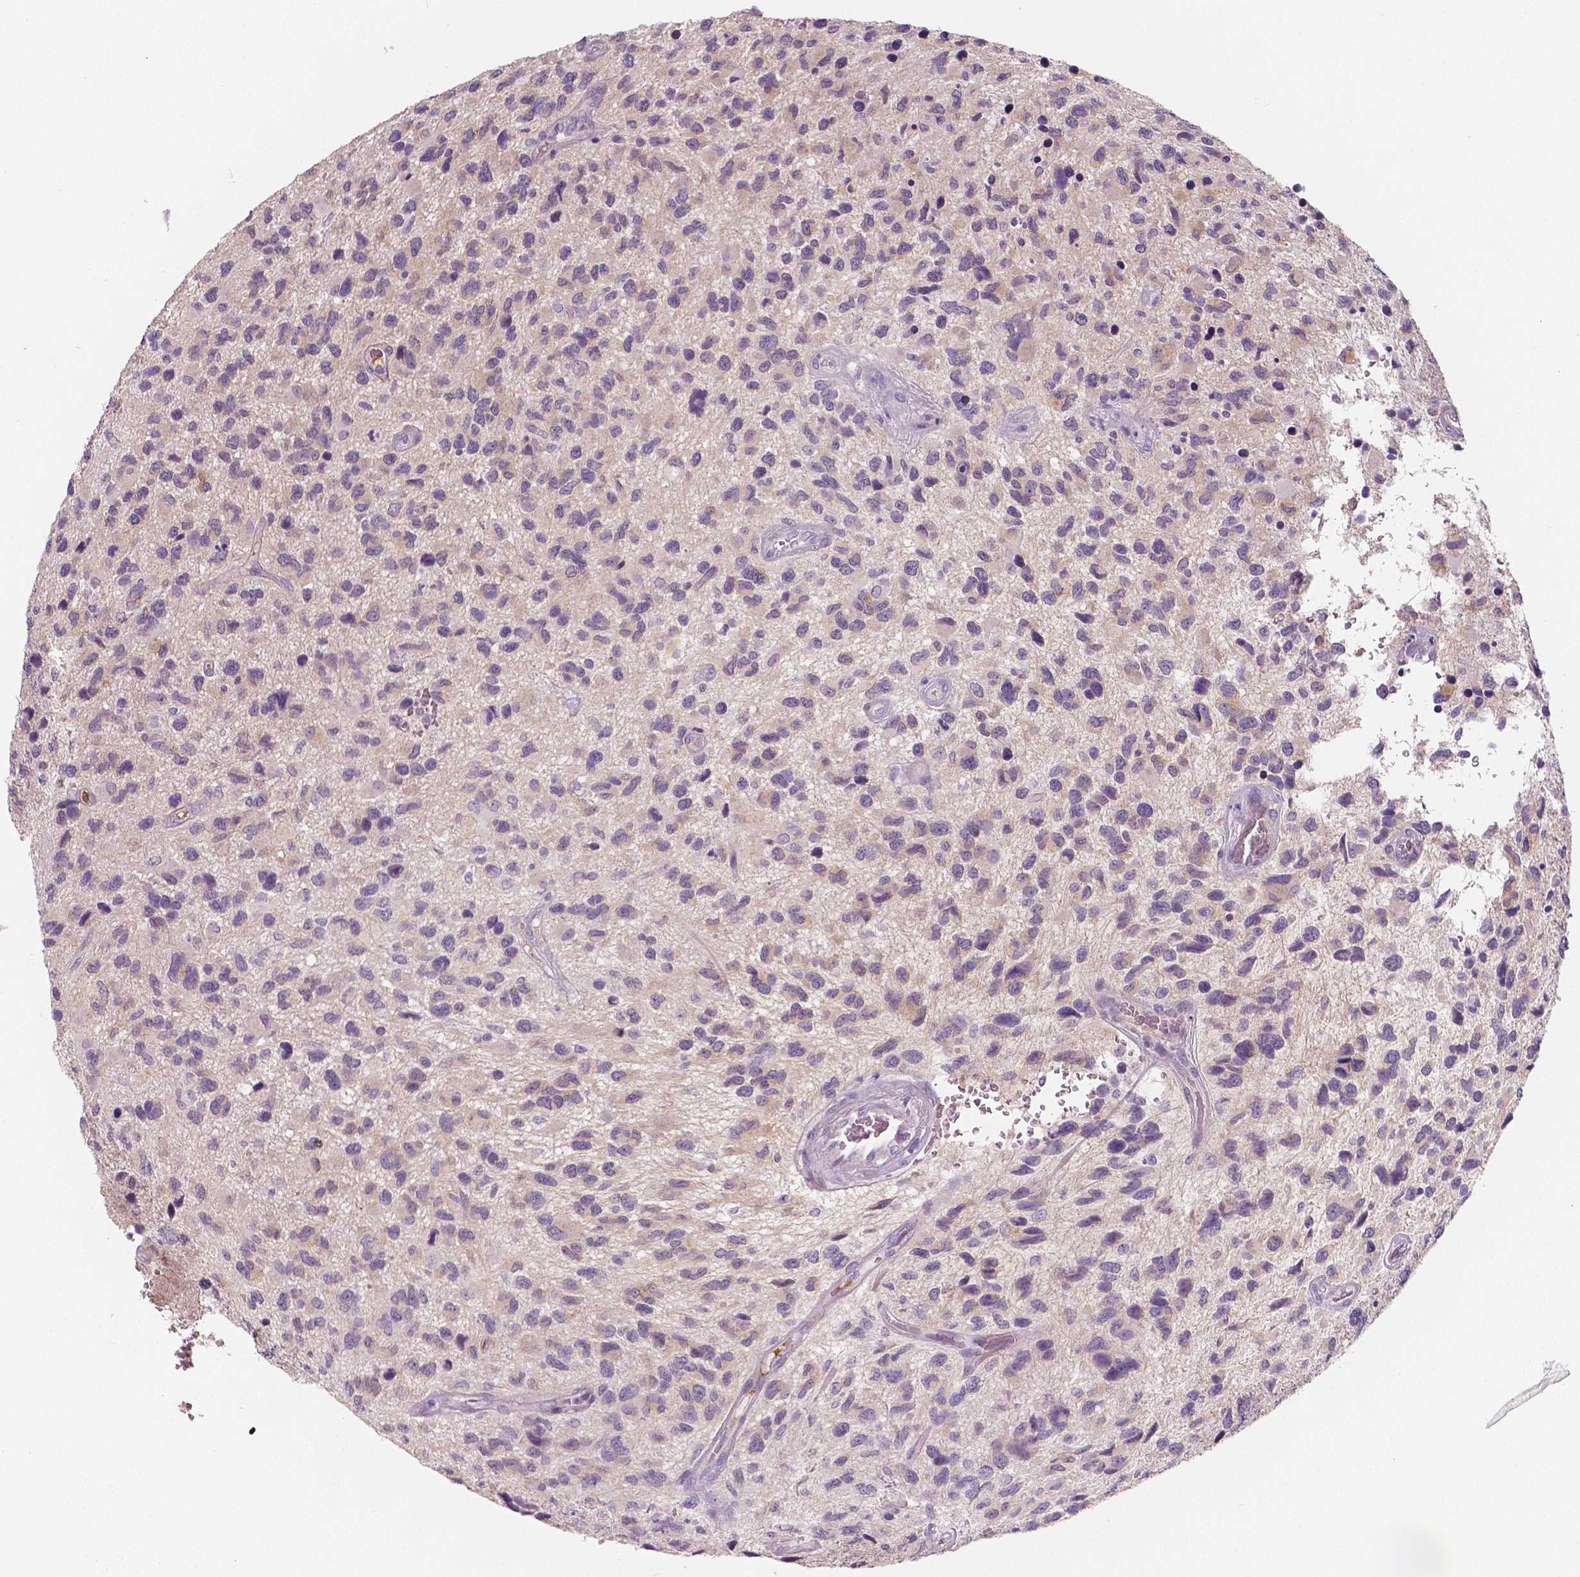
{"staining": {"intensity": "weak", "quantity": "<25%", "location": "cytoplasmic/membranous"}, "tissue": "glioma", "cell_type": "Tumor cells", "image_type": "cancer", "snomed": [{"axis": "morphology", "description": "Glioma, malignant, NOS"}, {"axis": "morphology", "description": "Glioma, malignant, High grade"}, {"axis": "topography", "description": "Brain"}], "caption": "Immunohistochemistry histopathology image of malignant glioma (high-grade) stained for a protein (brown), which reveals no staining in tumor cells. (DAB immunohistochemistry (IHC) with hematoxylin counter stain).", "gene": "APOA4", "patient": {"sex": "female", "age": 71}}